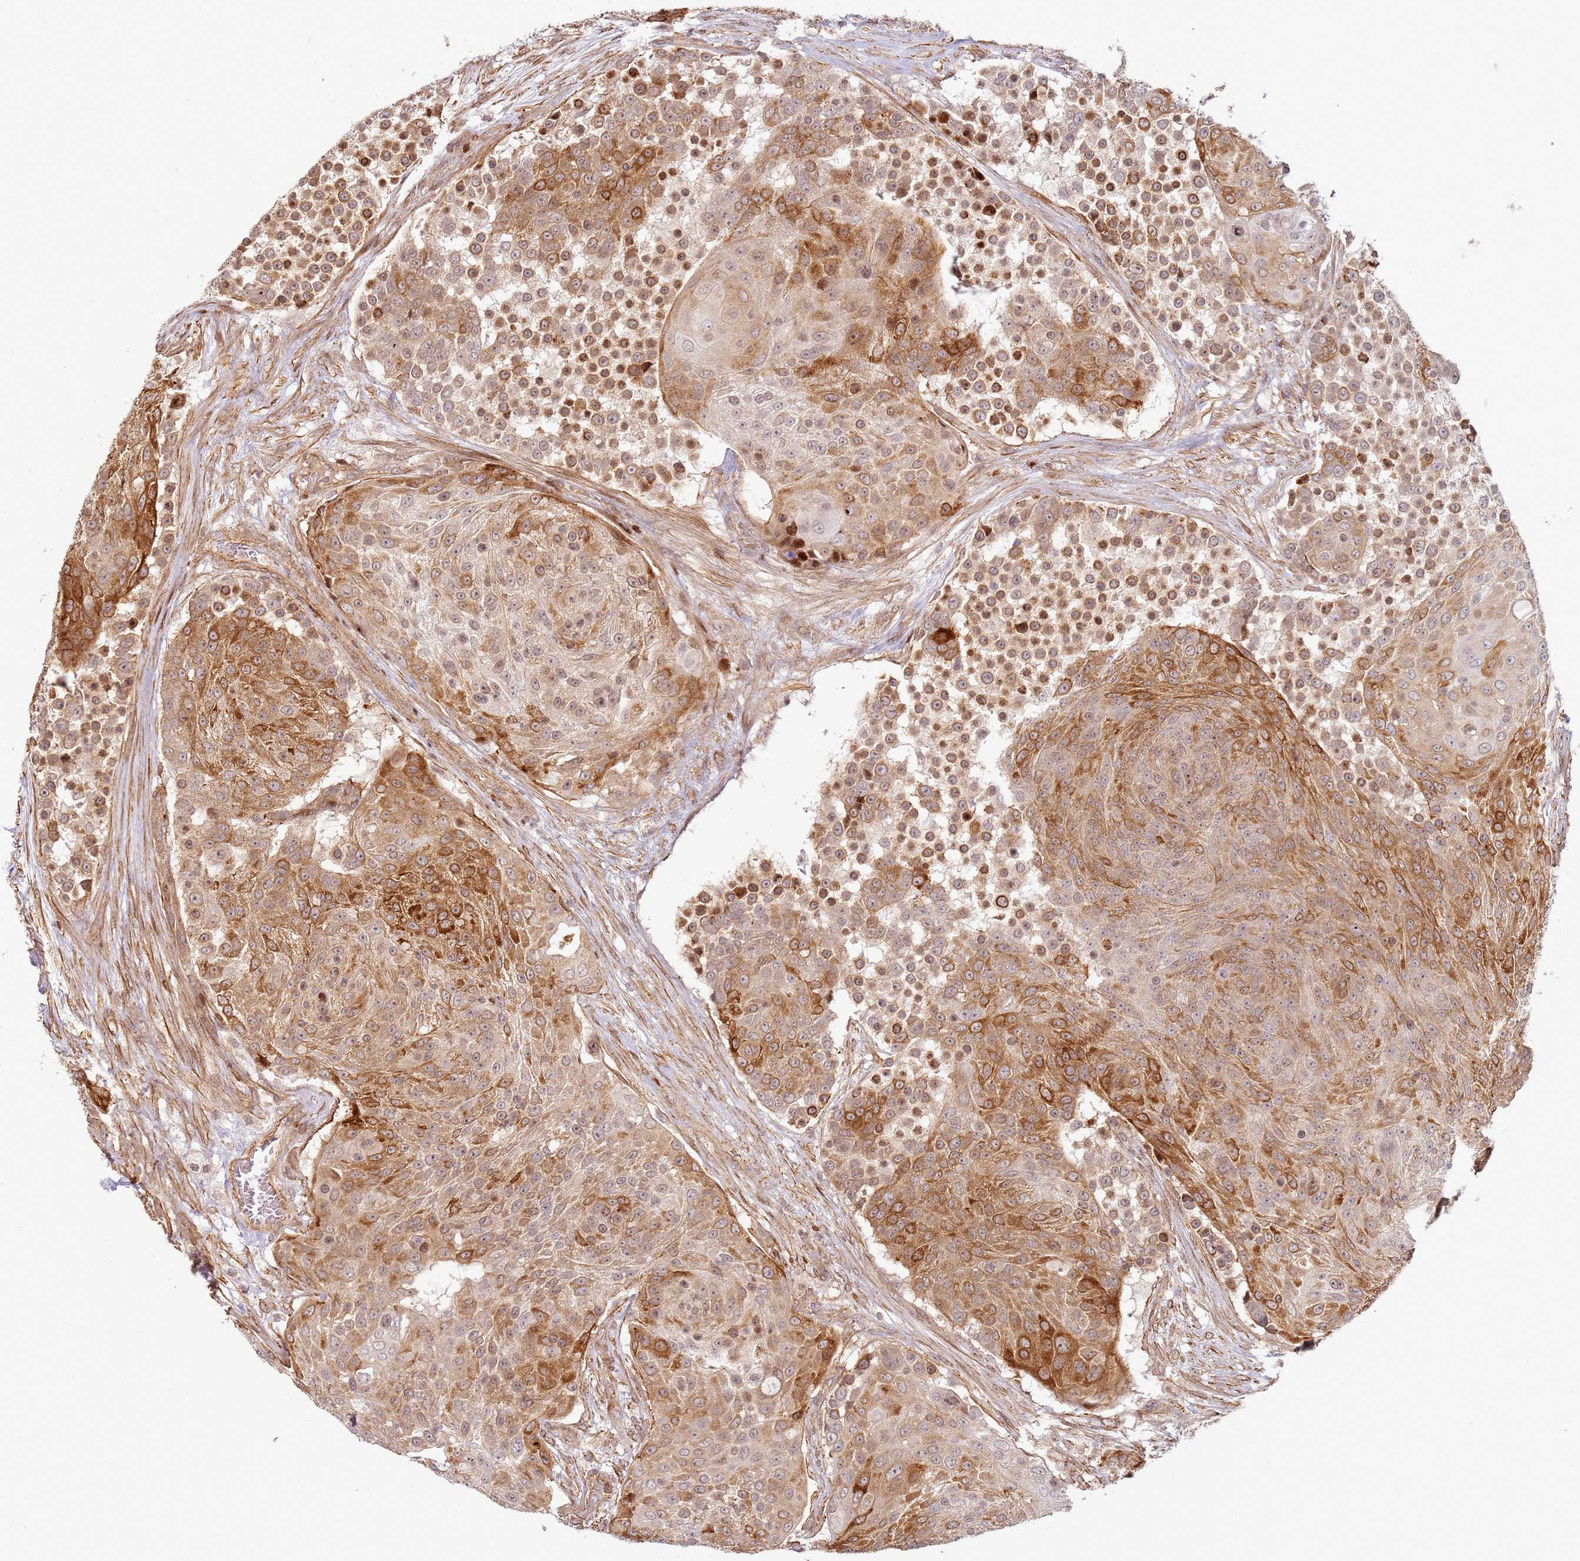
{"staining": {"intensity": "moderate", "quantity": ">75%", "location": "cytoplasmic/membranous"}, "tissue": "urothelial cancer", "cell_type": "Tumor cells", "image_type": "cancer", "snomed": [{"axis": "morphology", "description": "Urothelial carcinoma, High grade"}, {"axis": "topography", "description": "Urinary bladder"}], "caption": "About >75% of tumor cells in human urothelial carcinoma (high-grade) show moderate cytoplasmic/membranous protein expression as visualized by brown immunohistochemical staining.", "gene": "TMEM233", "patient": {"sex": "female", "age": 63}}